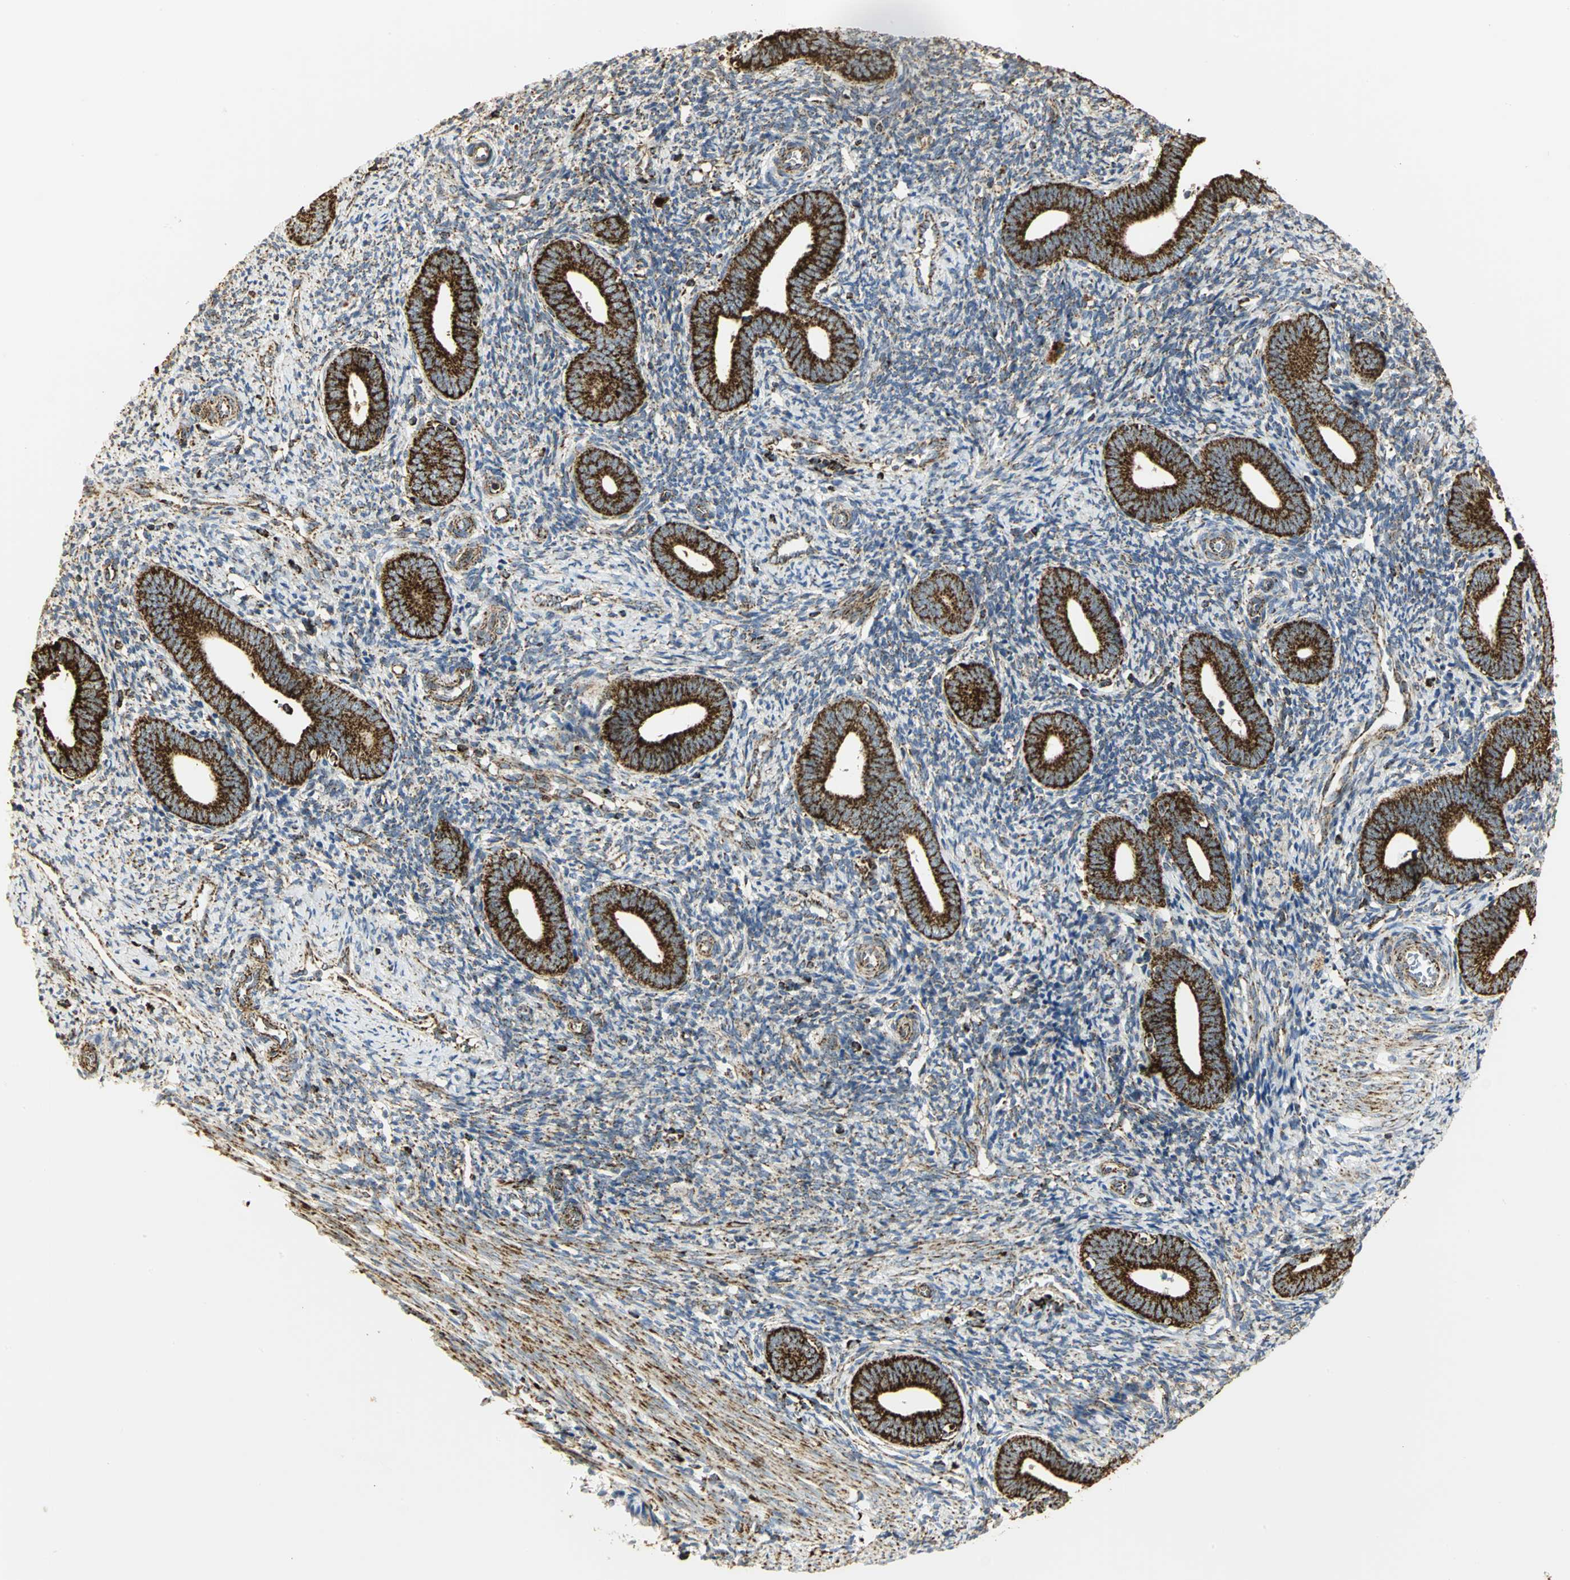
{"staining": {"intensity": "moderate", "quantity": "25%-75%", "location": "cytoplasmic/membranous"}, "tissue": "endometrium", "cell_type": "Cells in endometrial stroma", "image_type": "normal", "snomed": [{"axis": "morphology", "description": "Normal tissue, NOS"}, {"axis": "topography", "description": "Uterus"}, {"axis": "topography", "description": "Endometrium"}], "caption": "Immunohistochemistry (IHC) staining of unremarkable endometrium, which displays medium levels of moderate cytoplasmic/membranous staining in about 25%-75% of cells in endometrial stroma indicating moderate cytoplasmic/membranous protein positivity. The staining was performed using DAB (brown) for protein detection and nuclei were counterstained in hematoxylin (blue).", "gene": "VDAC1", "patient": {"sex": "female", "age": 33}}